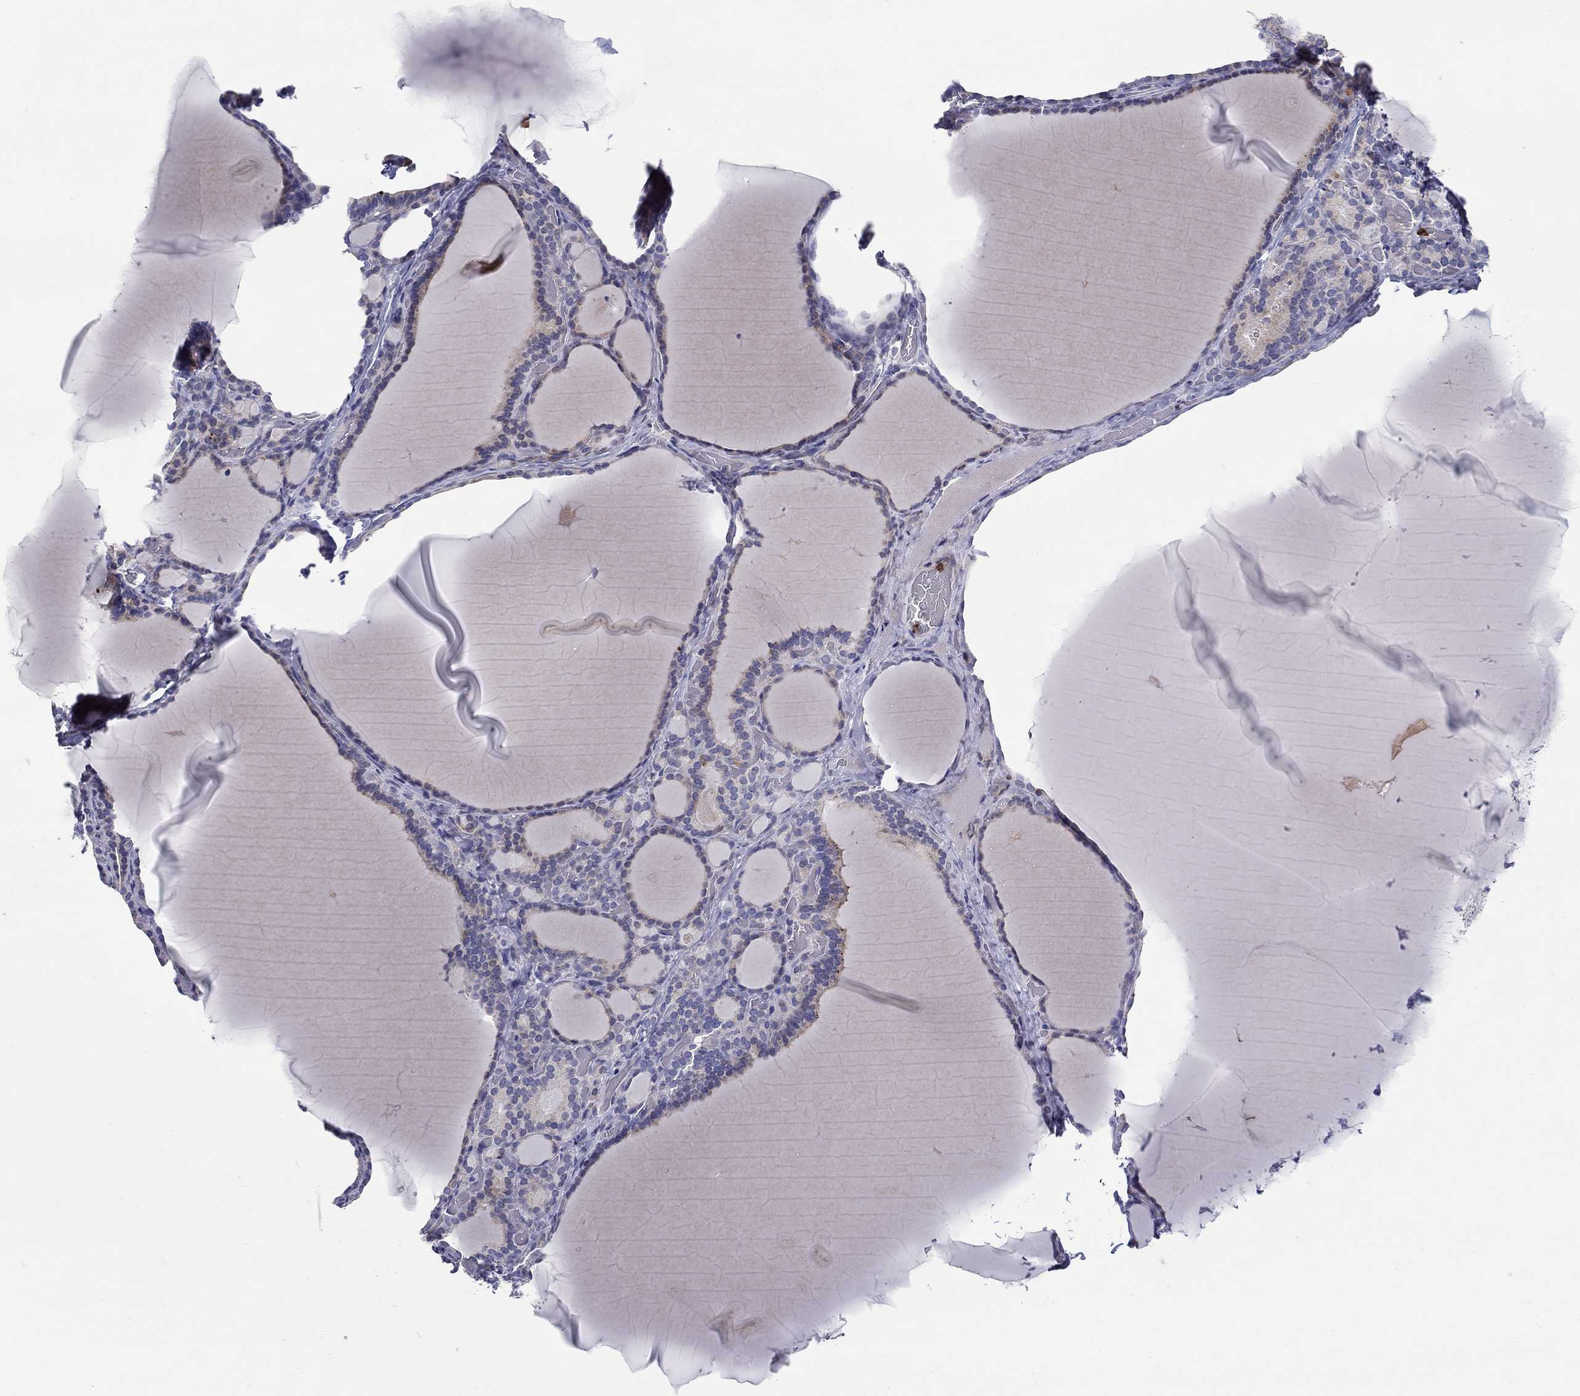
{"staining": {"intensity": "weak", "quantity": "25%-75%", "location": "cytoplasmic/membranous"}, "tissue": "thyroid gland", "cell_type": "Glandular cells", "image_type": "normal", "snomed": [{"axis": "morphology", "description": "Normal tissue, NOS"}, {"axis": "morphology", "description": "Hyperplasia, NOS"}, {"axis": "topography", "description": "Thyroid gland"}], "caption": "A high-resolution photomicrograph shows IHC staining of benign thyroid gland, which shows weak cytoplasmic/membranous staining in approximately 25%-75% of glandular cells.", "gene": "HMX2", "patient": {"sex": "female", "age": 27}}